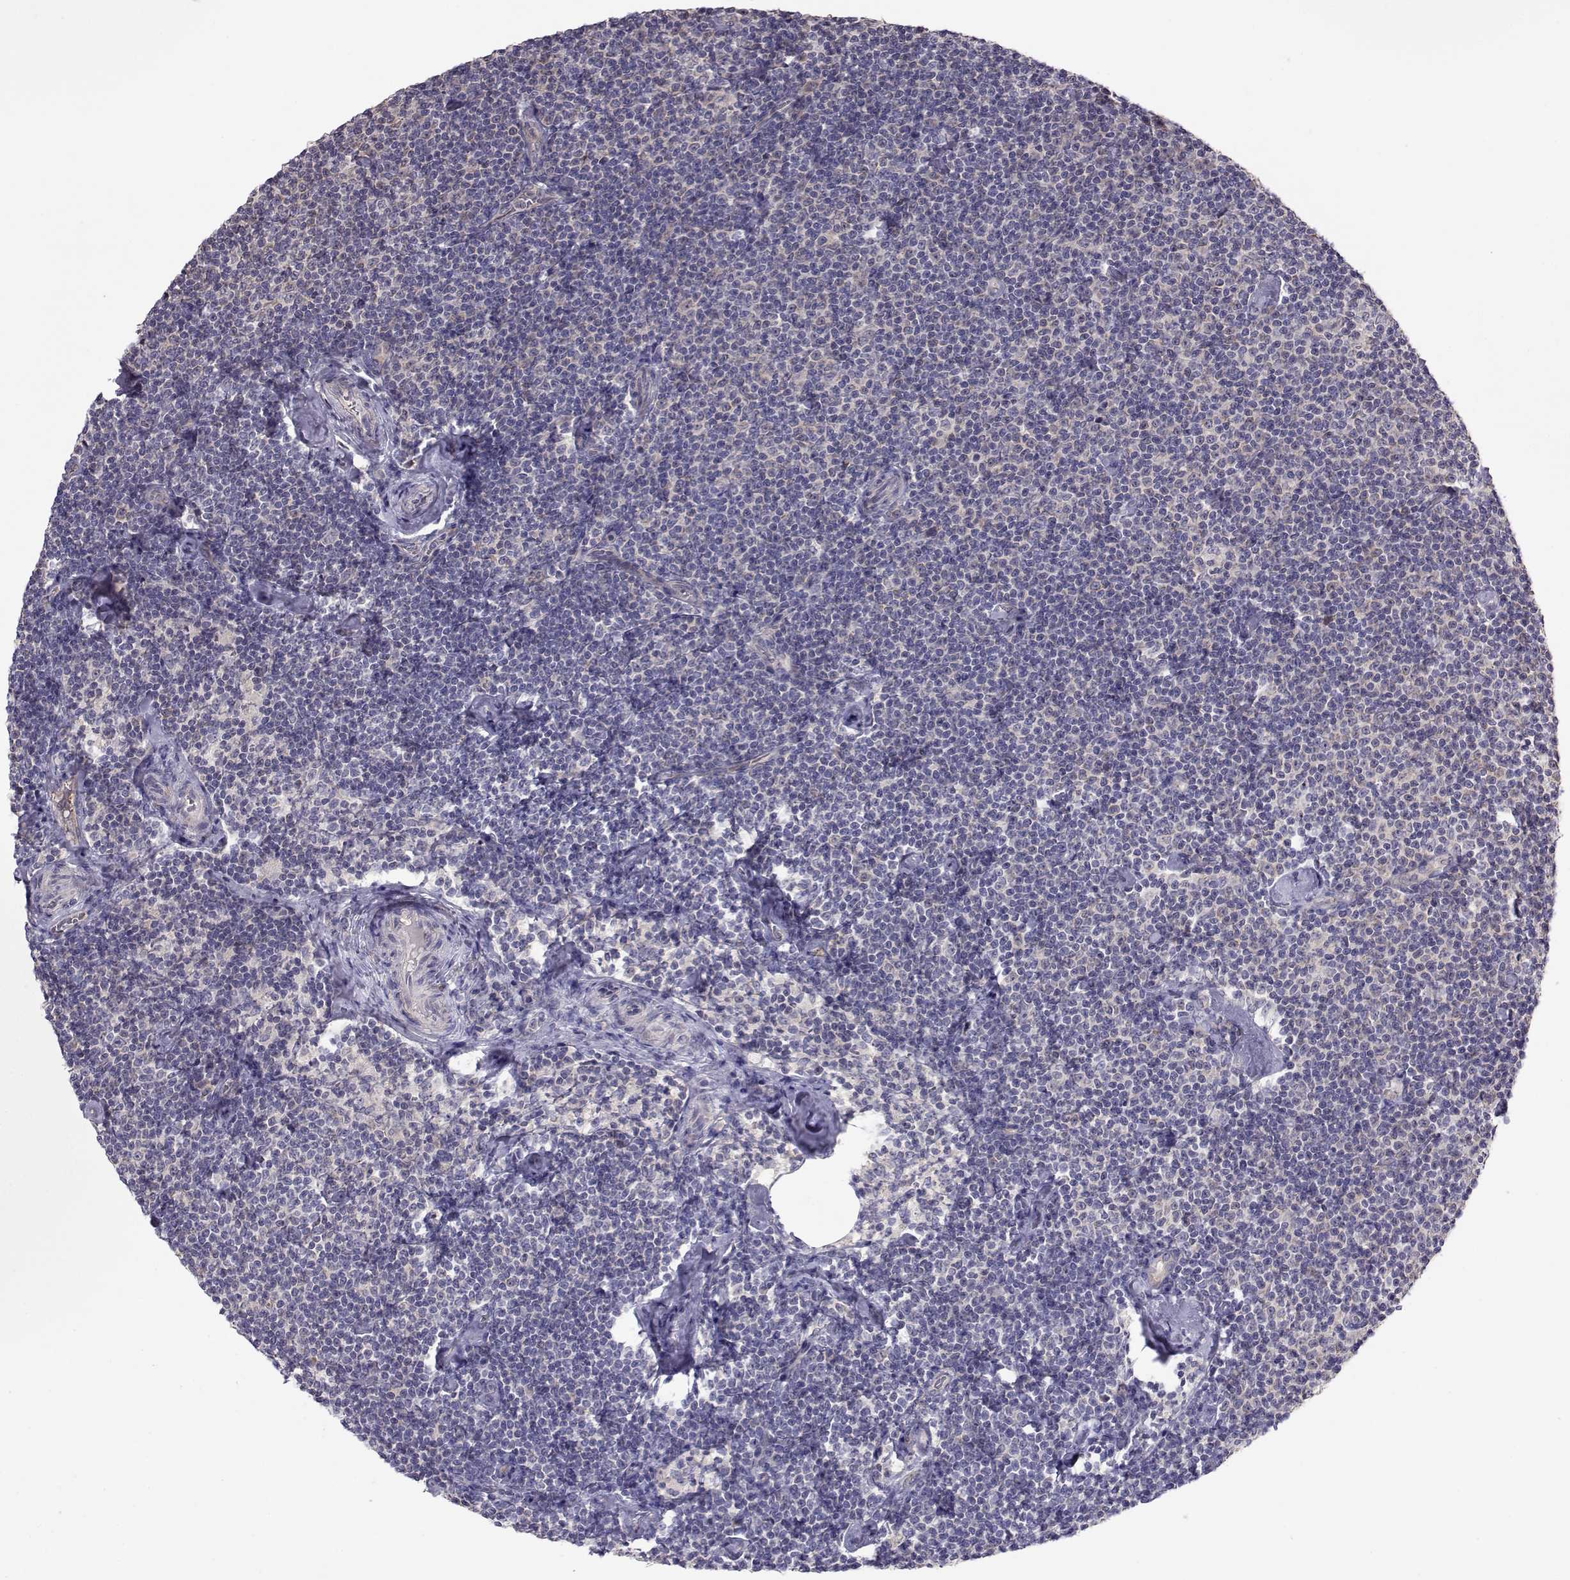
{"staining": {"intensity": "negative", "quantity": "none", "location": "none"}, "tissue": "lymphoma", "cell_type": "Tumor cells", "image_type": "cancer", "snomed": [{"axis": "morphology", "description": "Malignant lymphoma, non-Hodgkin's type, Low grade"}, {"axis": "topography", "description": "Lymph node"}], "caption": "Tumor cells are negative for brown protein staining in low-grade malignant lymphoma, non-Hodgkin's type. (Stains: DAB (3,3'-diaminobenzidine) immunohistochemistry (IHC) with hematoxylin counter stain, Microscopy: brightfield microscopy at high magnification).", "gene": "NCAM2", "patient": {"sex": "male", "age": 81}}